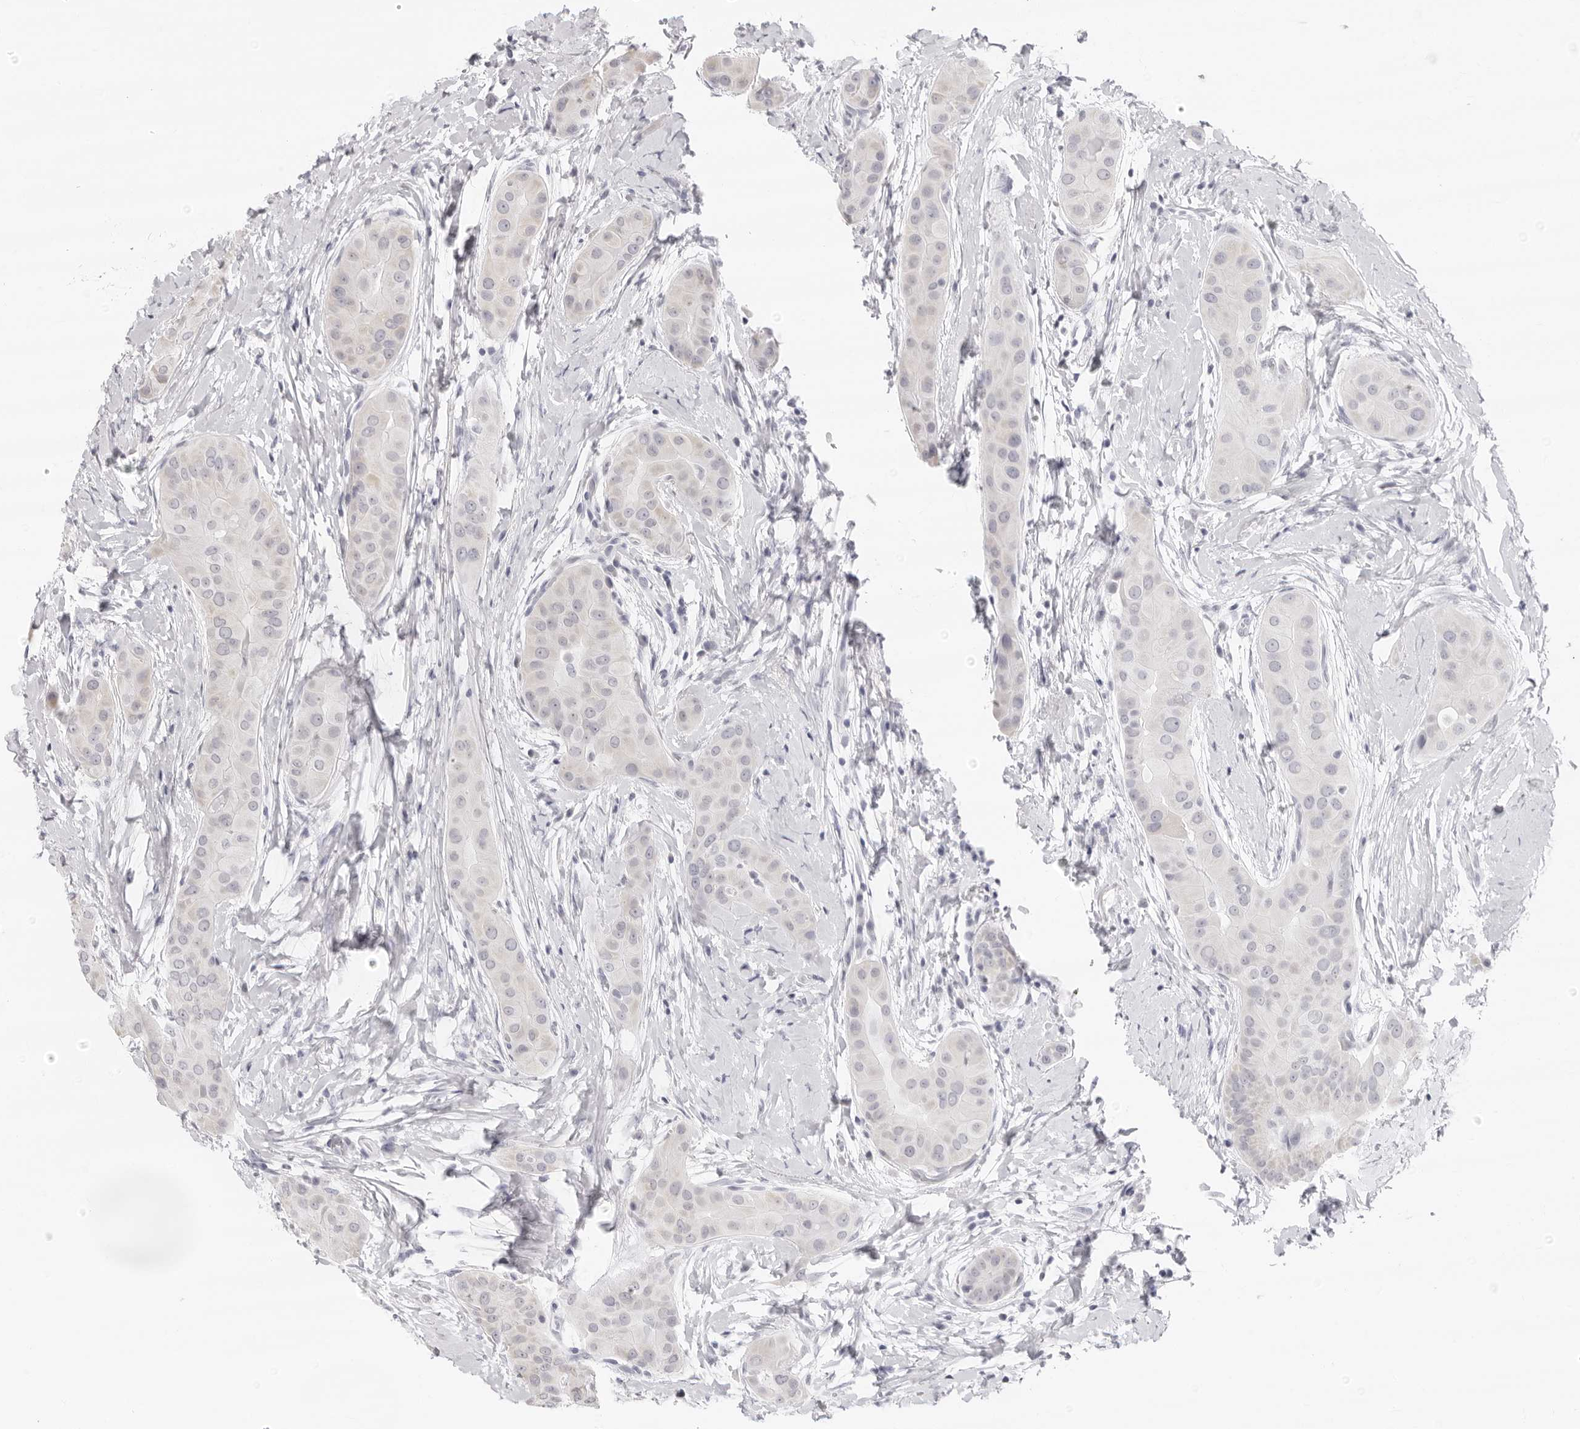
{"staining": {"intensity": "negative", "quantity": "none", "location": "none"}, "tissue": "thyroid cancer", "cell_type": "Tumor cells", "image_type": "cancer", "snomed": [{"axis": "morphology", "description": "Papillary adenocarcinoma, NOS"}, {"axis": "topography", "description": "Thyroid gland"}], "caption": "The image reveals no significant expression in tumor cells of papillary adenocarcinoma (thyroid). (Immunohistochemistry, brightfield microscopy, high magnification).", "gene": "FDPS", "patient": {"sex": "male", "age": 33}}